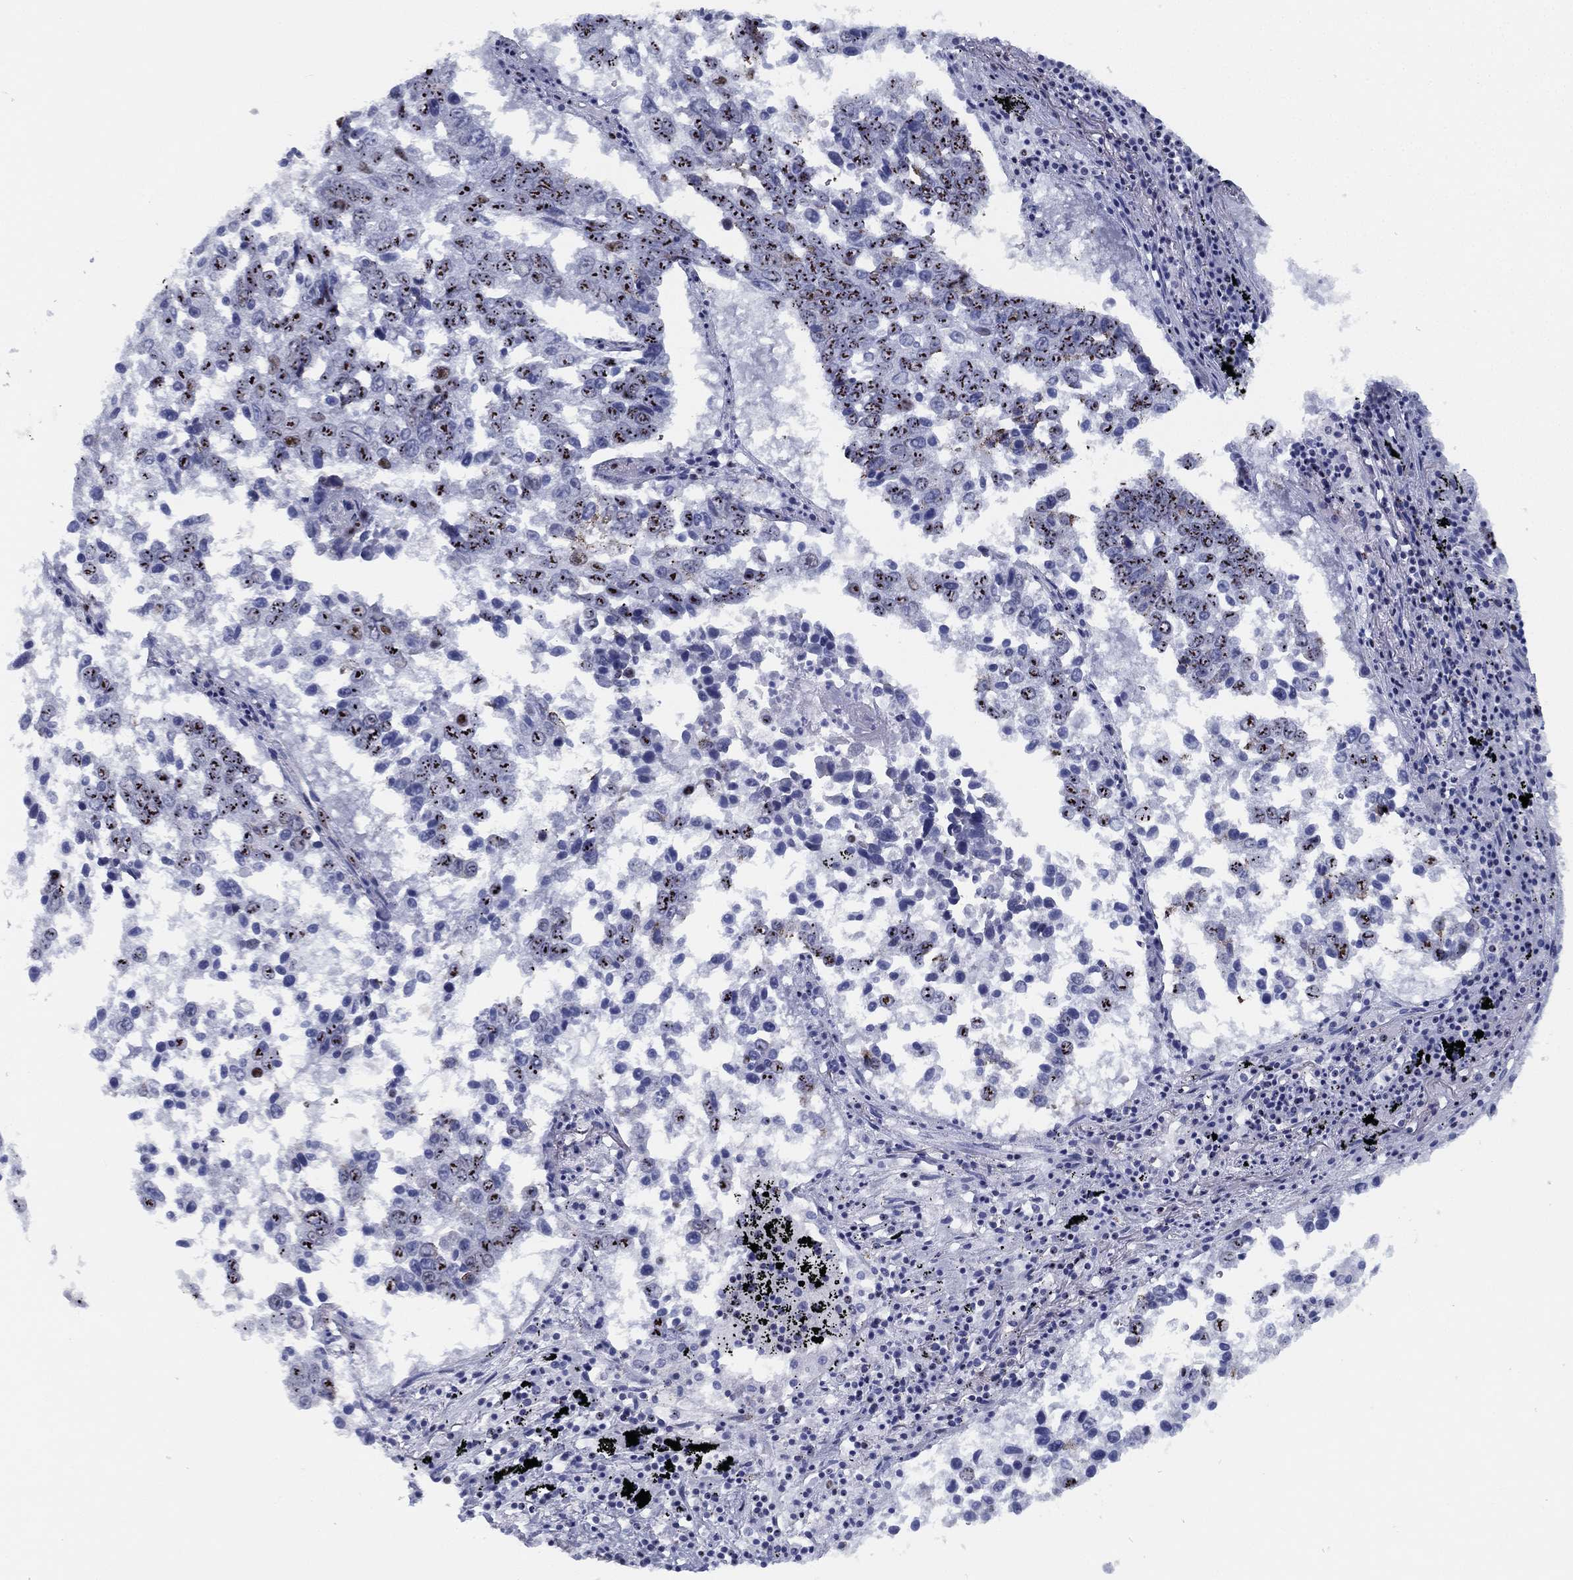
{"staining": {"intensity": "moderate", "quantity": "<25%", "location": "nuclear"}, "tissue": "lung cancer", "cell_type": "Tumor cells", "image_type": "cancer", "snomed": [{"axis": "morphology", "description": "Squamous cell carcinoma, NOS"}, {"axis": "topography", "description": "Lung"}], "caption": "Human squamous cell carcinoma (lung) stained with a protein marker reveals moderate staining in tumor cells.", "gene": "CYB561D2", "patient": {"sex": "male", "age": 82}}